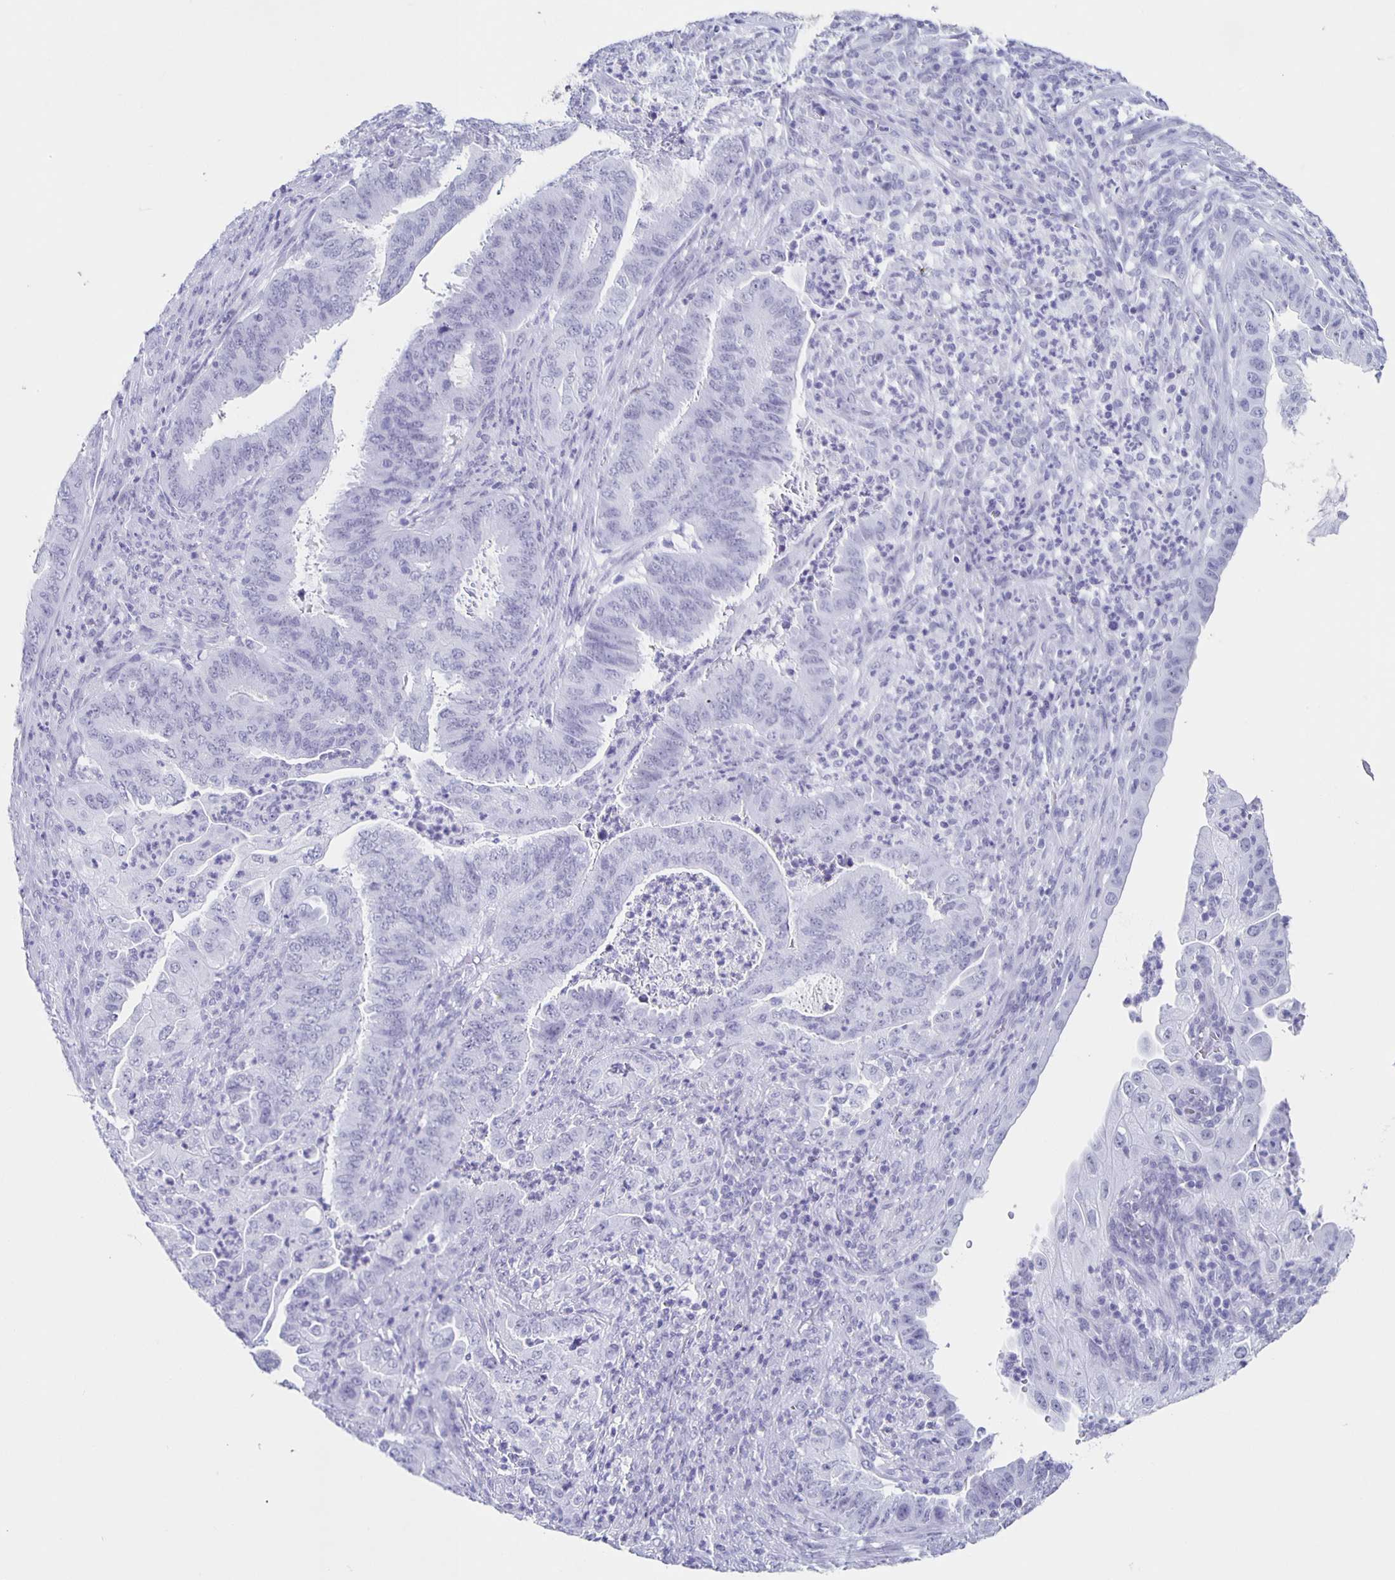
{"staining": {"intensity": "negative", "quantity": "none", "location": "none"}, "tissue": "endometrial cancer", "cell_type": "Tumor cells", "image_type": "cancer", "snomed": [{"axis": "morphology", "description": "Adenocarcinoma, NOS"}, {"axis": "topography", "description": "Endometrium"}], "caption": "The micrograph reveals no significant positivity in tumor cells of endometrial adenocarcinoma.", "gene": "TPPP", "patient": {"sex": "female", "age": 51}}